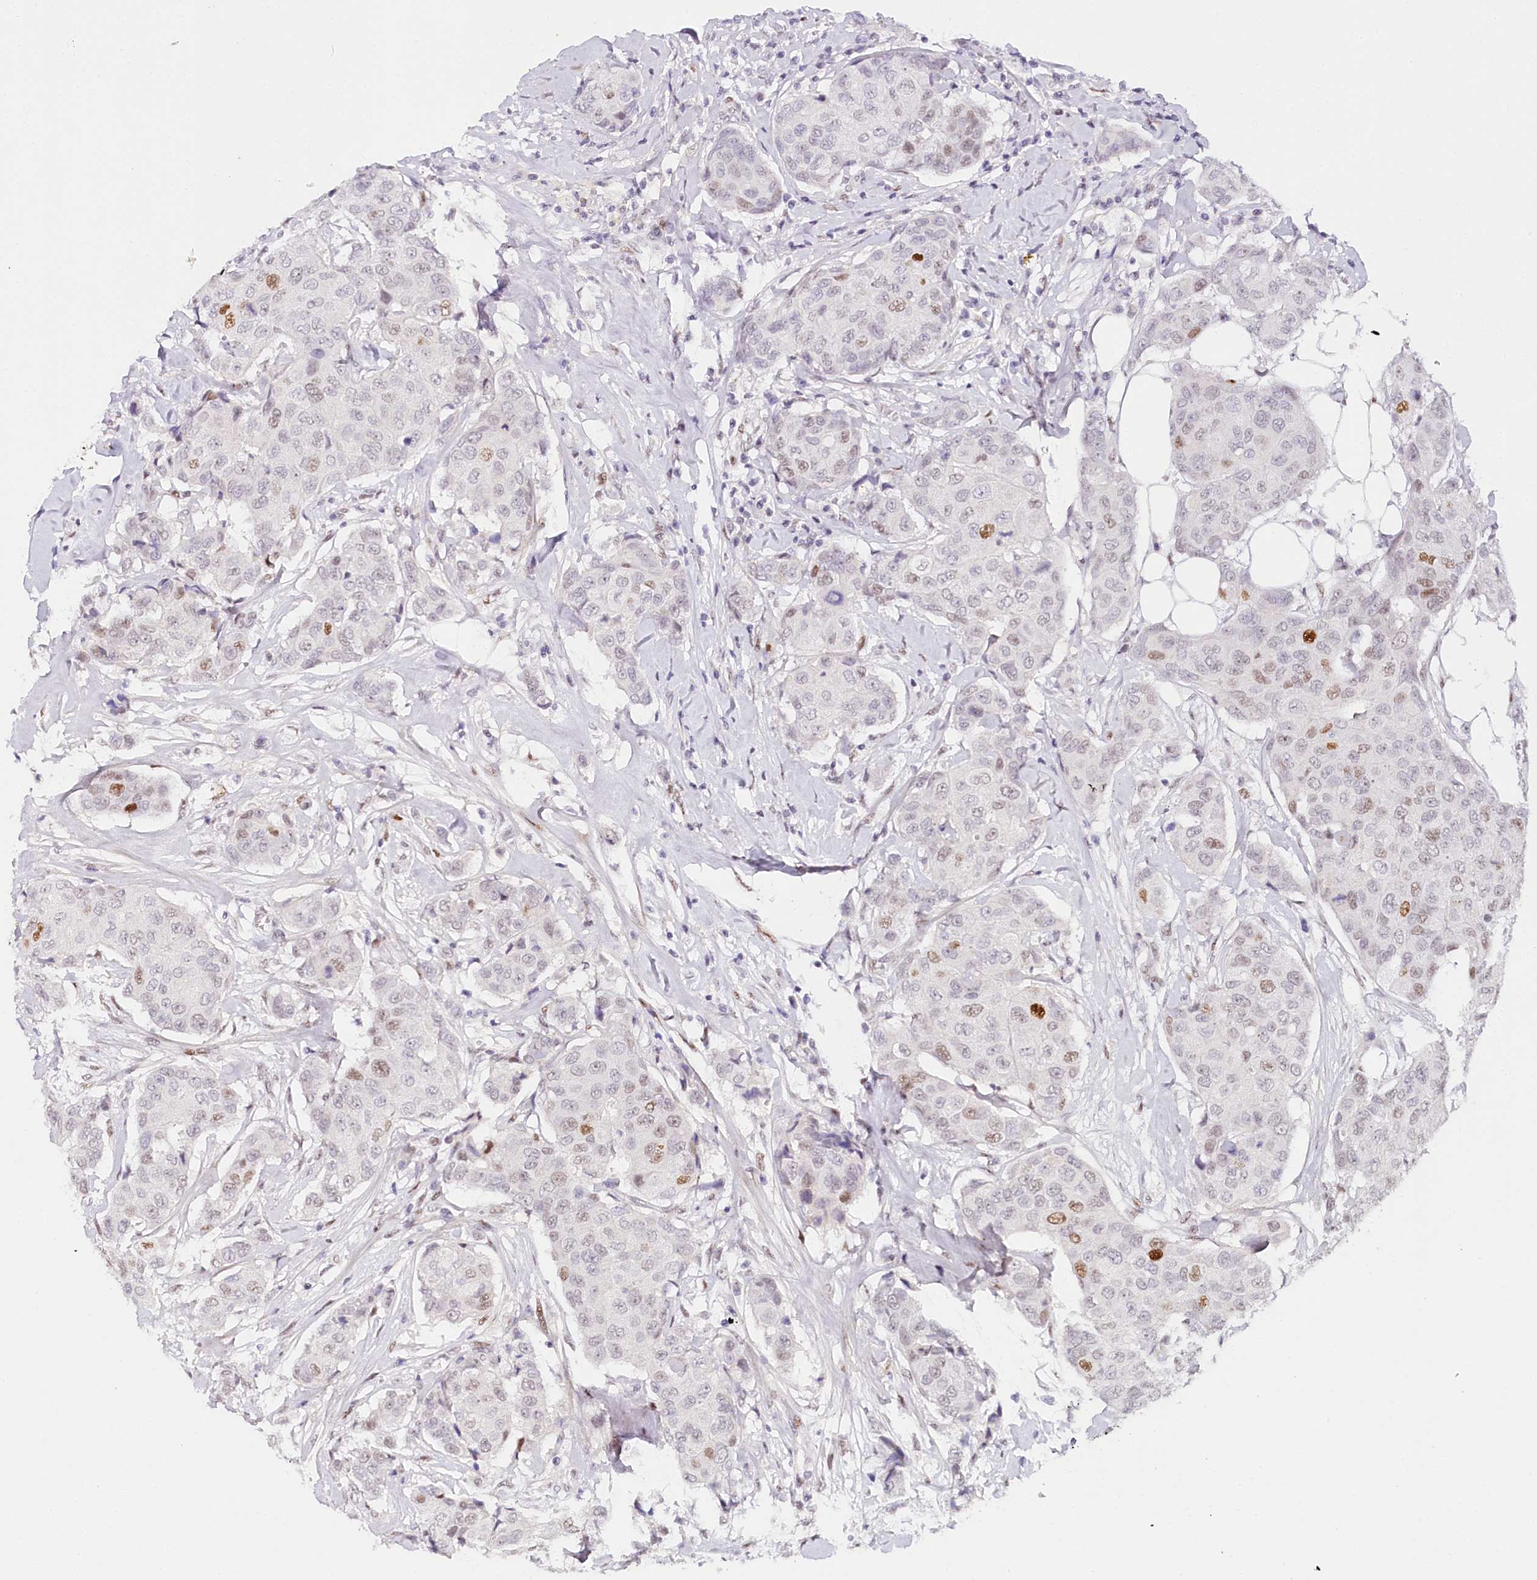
{"staining": {"intensity": "moderate", "quantity": "<25%", "location": "nuclear"}, "tissue": "breast cancer", "cell_type": "Tumor cells", "image_type": "cancer", "snomed": [{"axis": "morphology", "description": "Duct carcinoma"}, {"axis": "topography", "description": "Breast"}], "caption": "Protein staining by IHC reveals moderate nuclear staining in about <25% of tumor cells in breast invasive ductal carcinoma.", "gene": "TP53", "patient": {"sex": "female", "age": 80}}